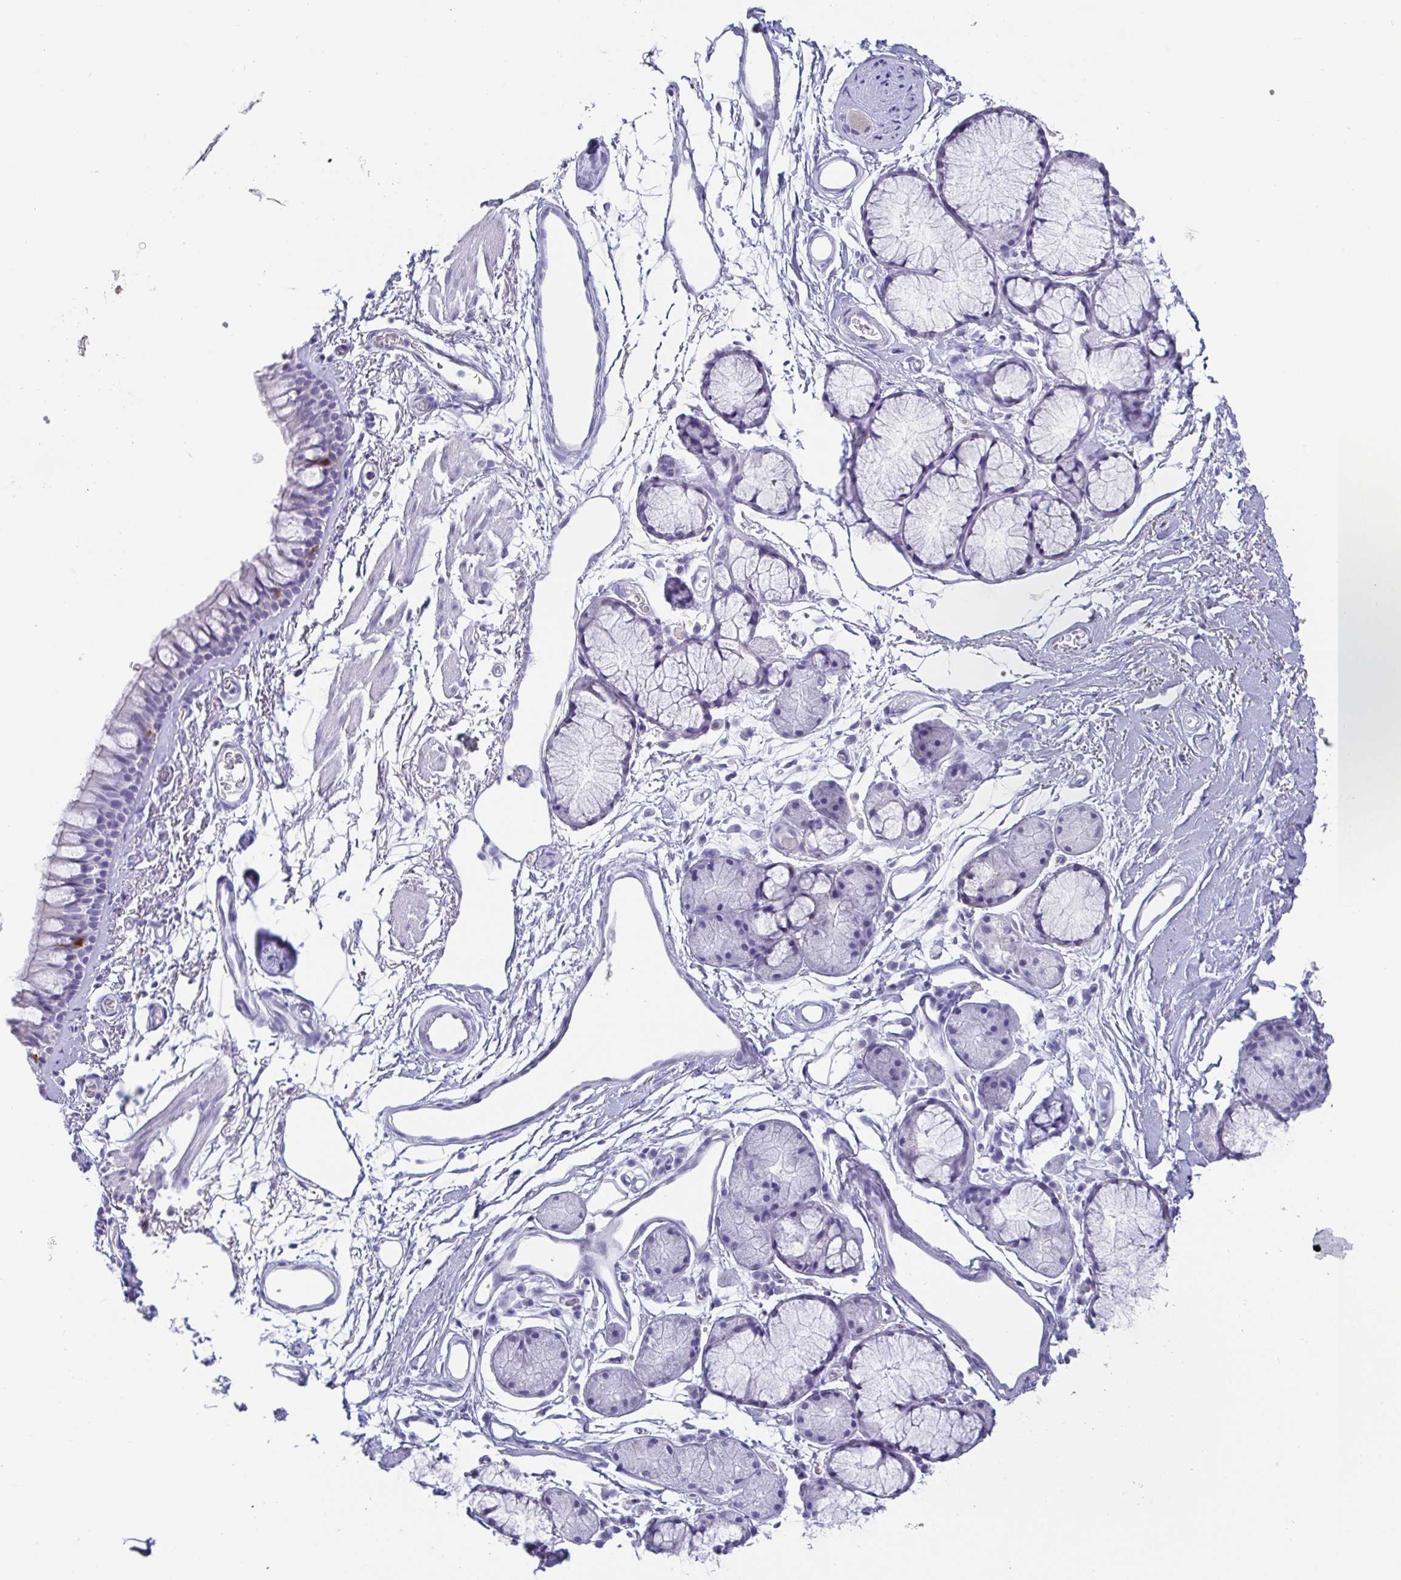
{"staining": {"intensity": "negative", "quantity": "none", "location": "none"}, "tissue": "bronchus", "cell_type": "Respiratory epithelial cells", "image_type": "normal", "snomed": [{"axis": "morphology", "description": "Normal tissue, NOS"}, {"axis": "topography", "description": "Cartilage tissue"}, {"axis": "topography", "description": "Bronchus"}], "caption": "This is an IHC micrograph of normal bronchus. There is no expression in respiratory epithelial cells.", "gene": "SCGN", "patient": {"sex": "female", "age": 79}}